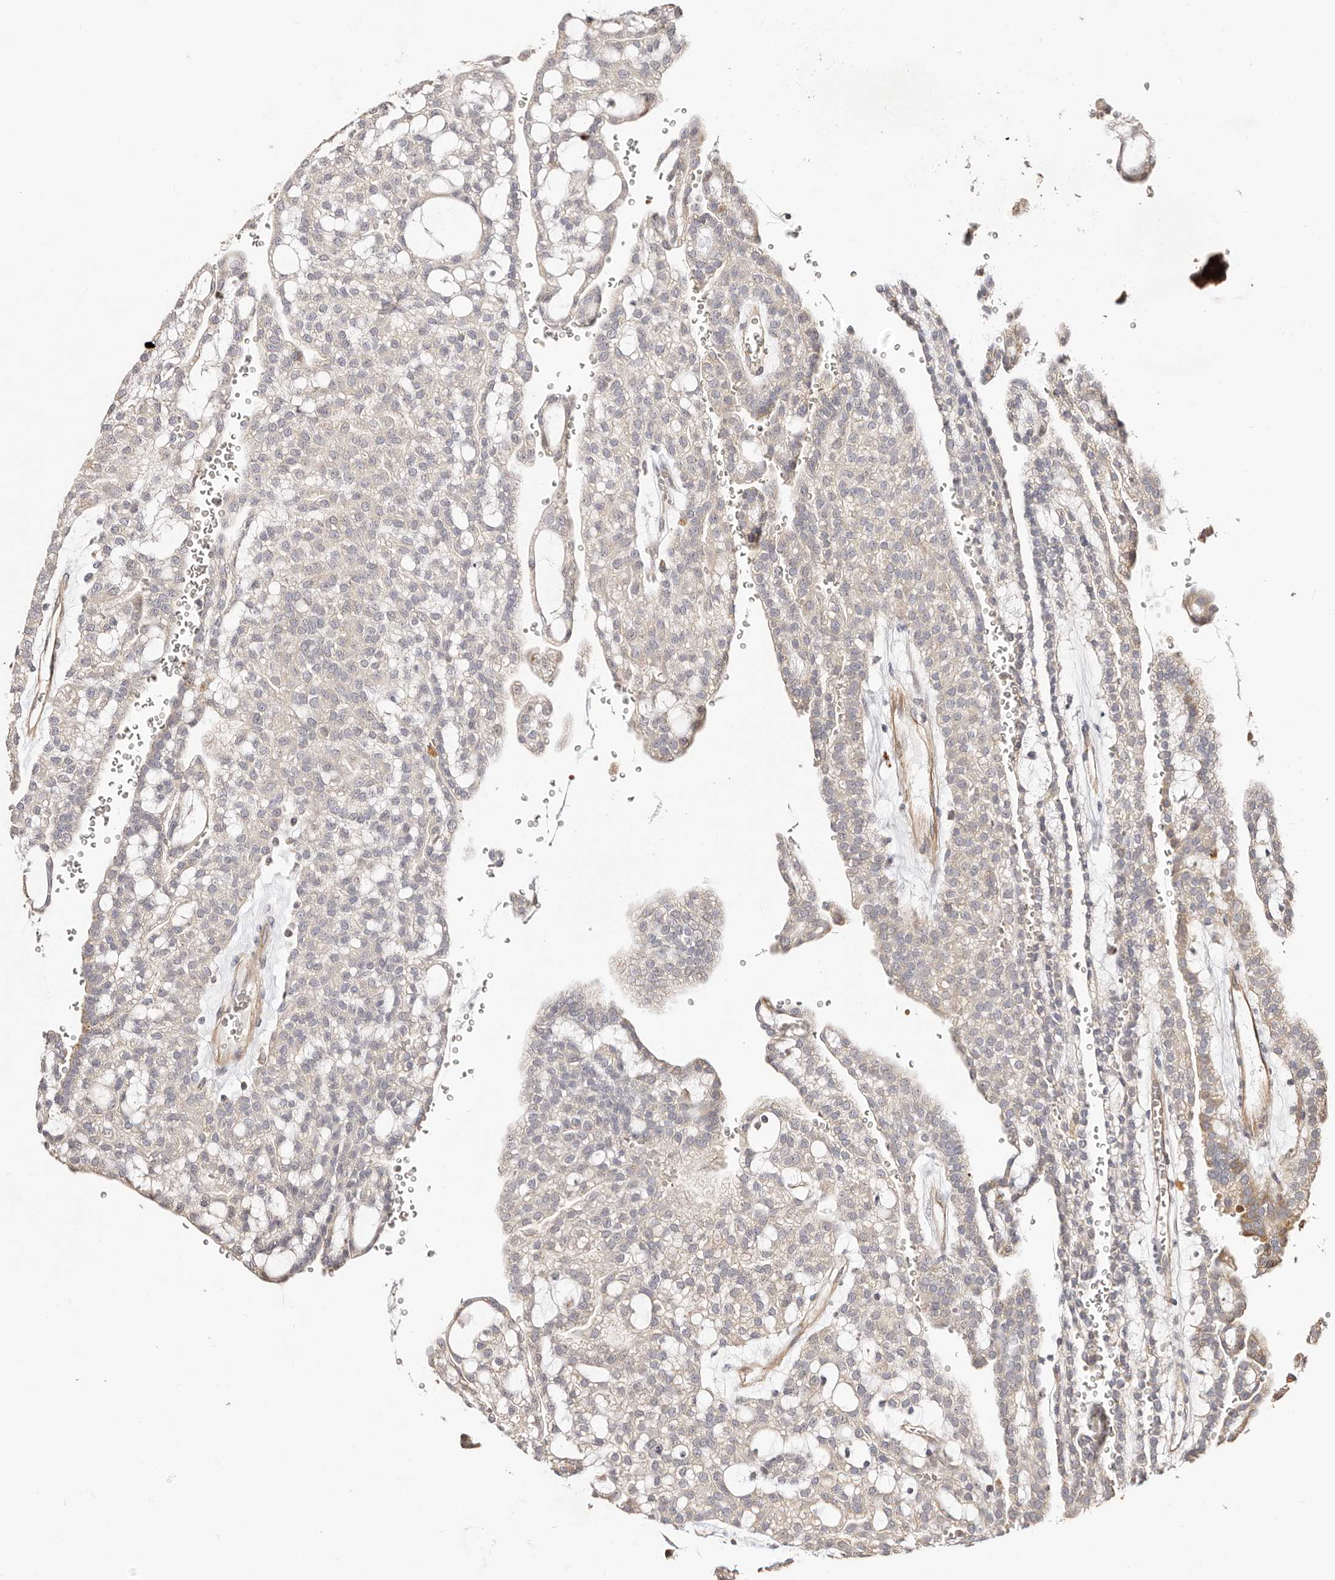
{"staining": {"intensity": "negative", "quantity": "none", "location": "none"}, "tissue": "renal cancer", "cell_type": "Tumor cells", "image_type": "cancer", "snomed": [{"axis": "morphology", "description": "Adenocarcinoma, NOS"}, {"axis": "topography", "description": "Kidney"}], "caption": "Renal cancer (adenocarcinoma) was stained to show a protein in brown. There is no significant staining in tumor cells.", "gene": "MAPK1", "patient": {"sex": "male", "age": 63}}